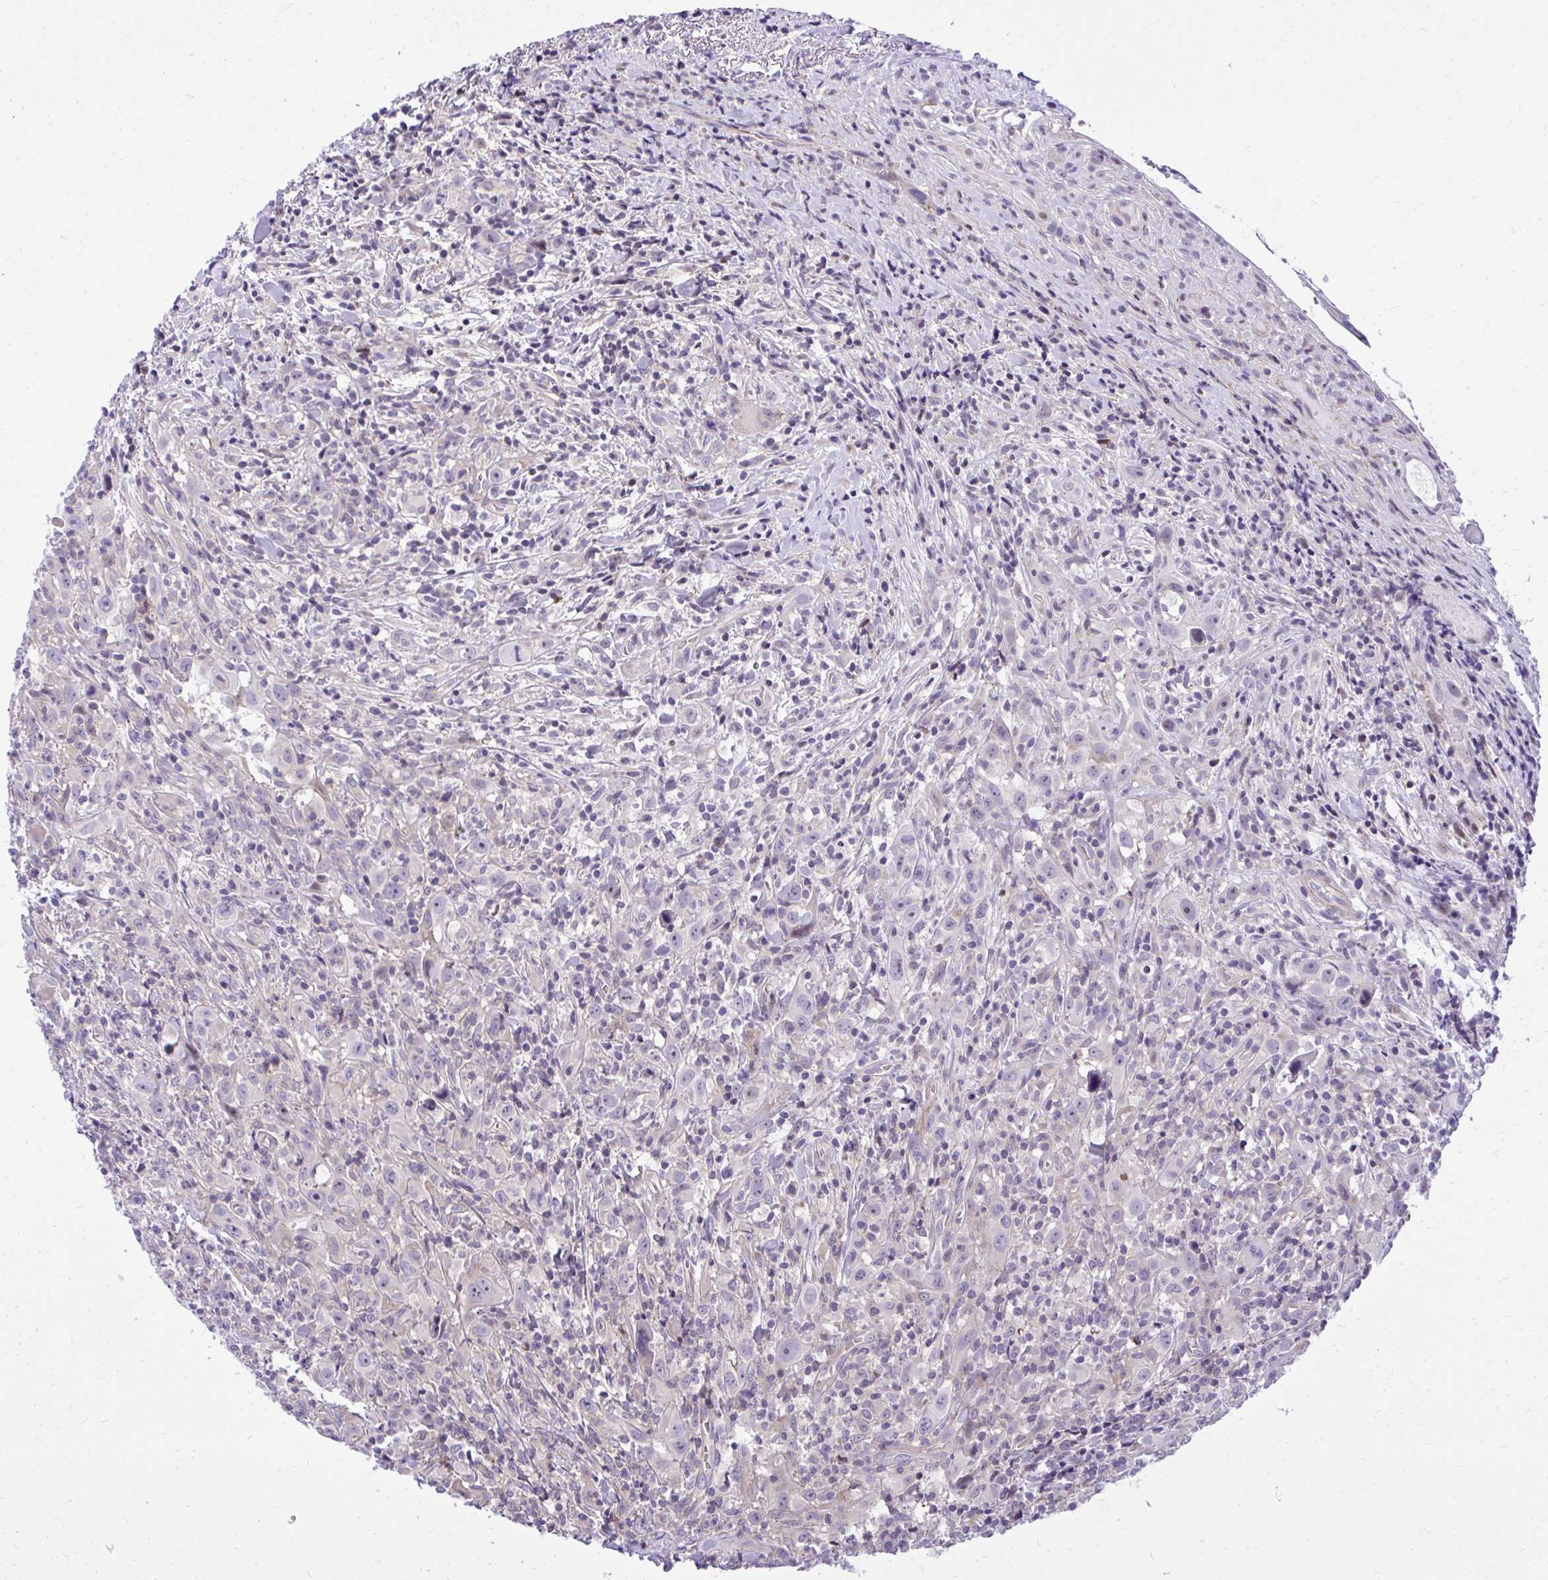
{"staining": {"intensity": "negative", "quantity": "none", "location": "none"}, "tissue": "head and neck cancer", "cell_type": "Tumor cells", "image_type": "cancer", "snomed": [{"axis": "morphology", "description": "Squamous cell carcinoma, NOS"}, {"axis": "topography", "description": "Head-Neck"}], "caption": "A micrograph of head and neck cancer (squamous cell carcinoma) stained for a protein exhibits no brown staining in tumor cells.", "gene": "GRK4", "patient": {"sex": "female", "age": 95}}